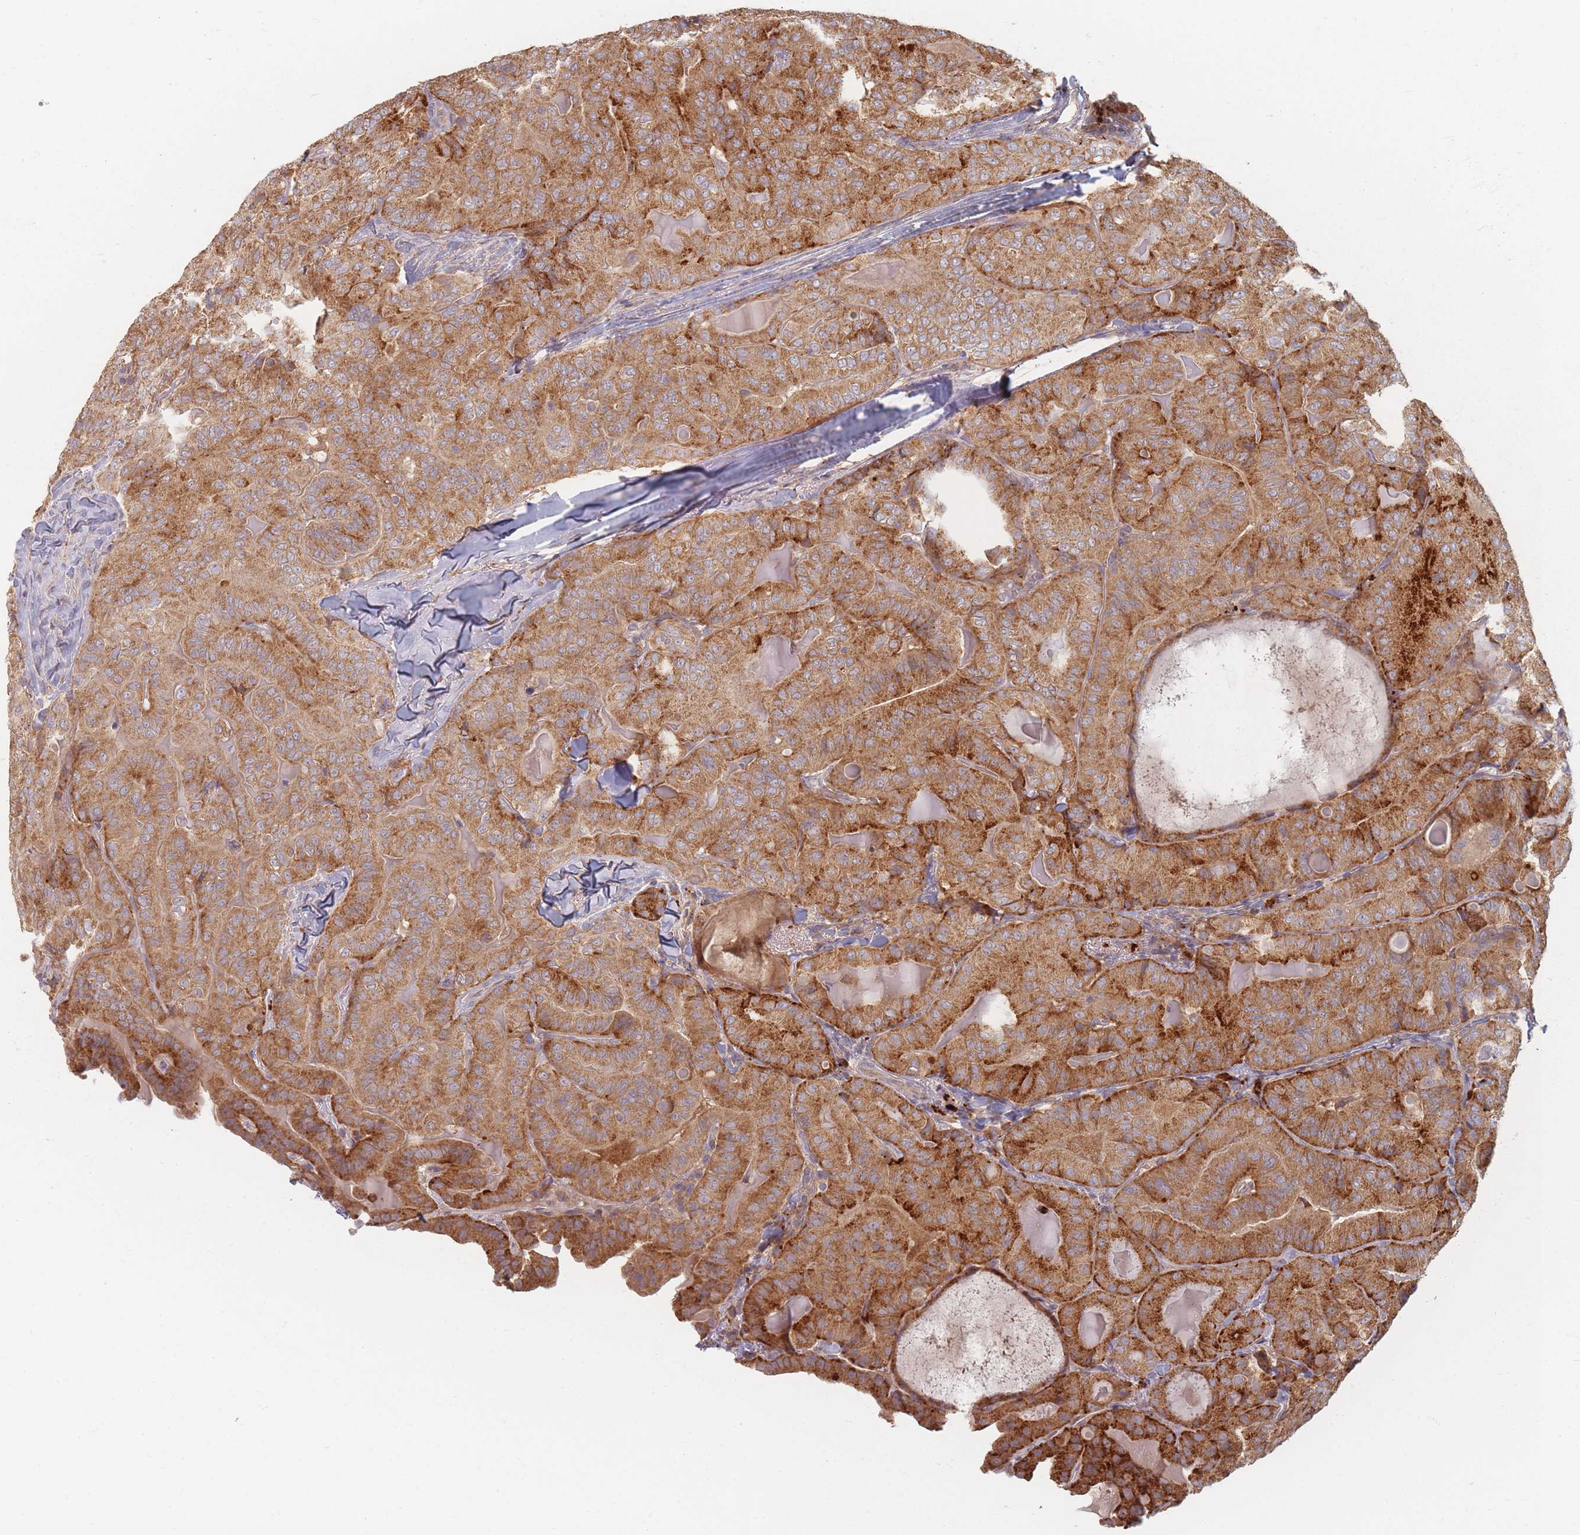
{"staining": {"intensity": "strong", "quantity": ">75%", "location": "cytoplasmic/membranous"}, "tissue": "thyroid cancer", "cell_type": "Tumor cells", "image_type": "cancer", "snomed": [{"axis": "morphology", "description": "Papillary adenocarcinoma, NOS"}, {"axis": "topography", "description": "Thyroid gland"}], "caption": "Immunohistochemistry of thyroid cancer demonstrates high levels of strong cytoplasmic/membranous expression in about >75% of tumor cells. (DAB (3,3'-diaminobenzidine) IHC with brightfield microscopy, high magnification).", "gene": "SLC35F3", "patient": {"sex": "female", "age": 68}}